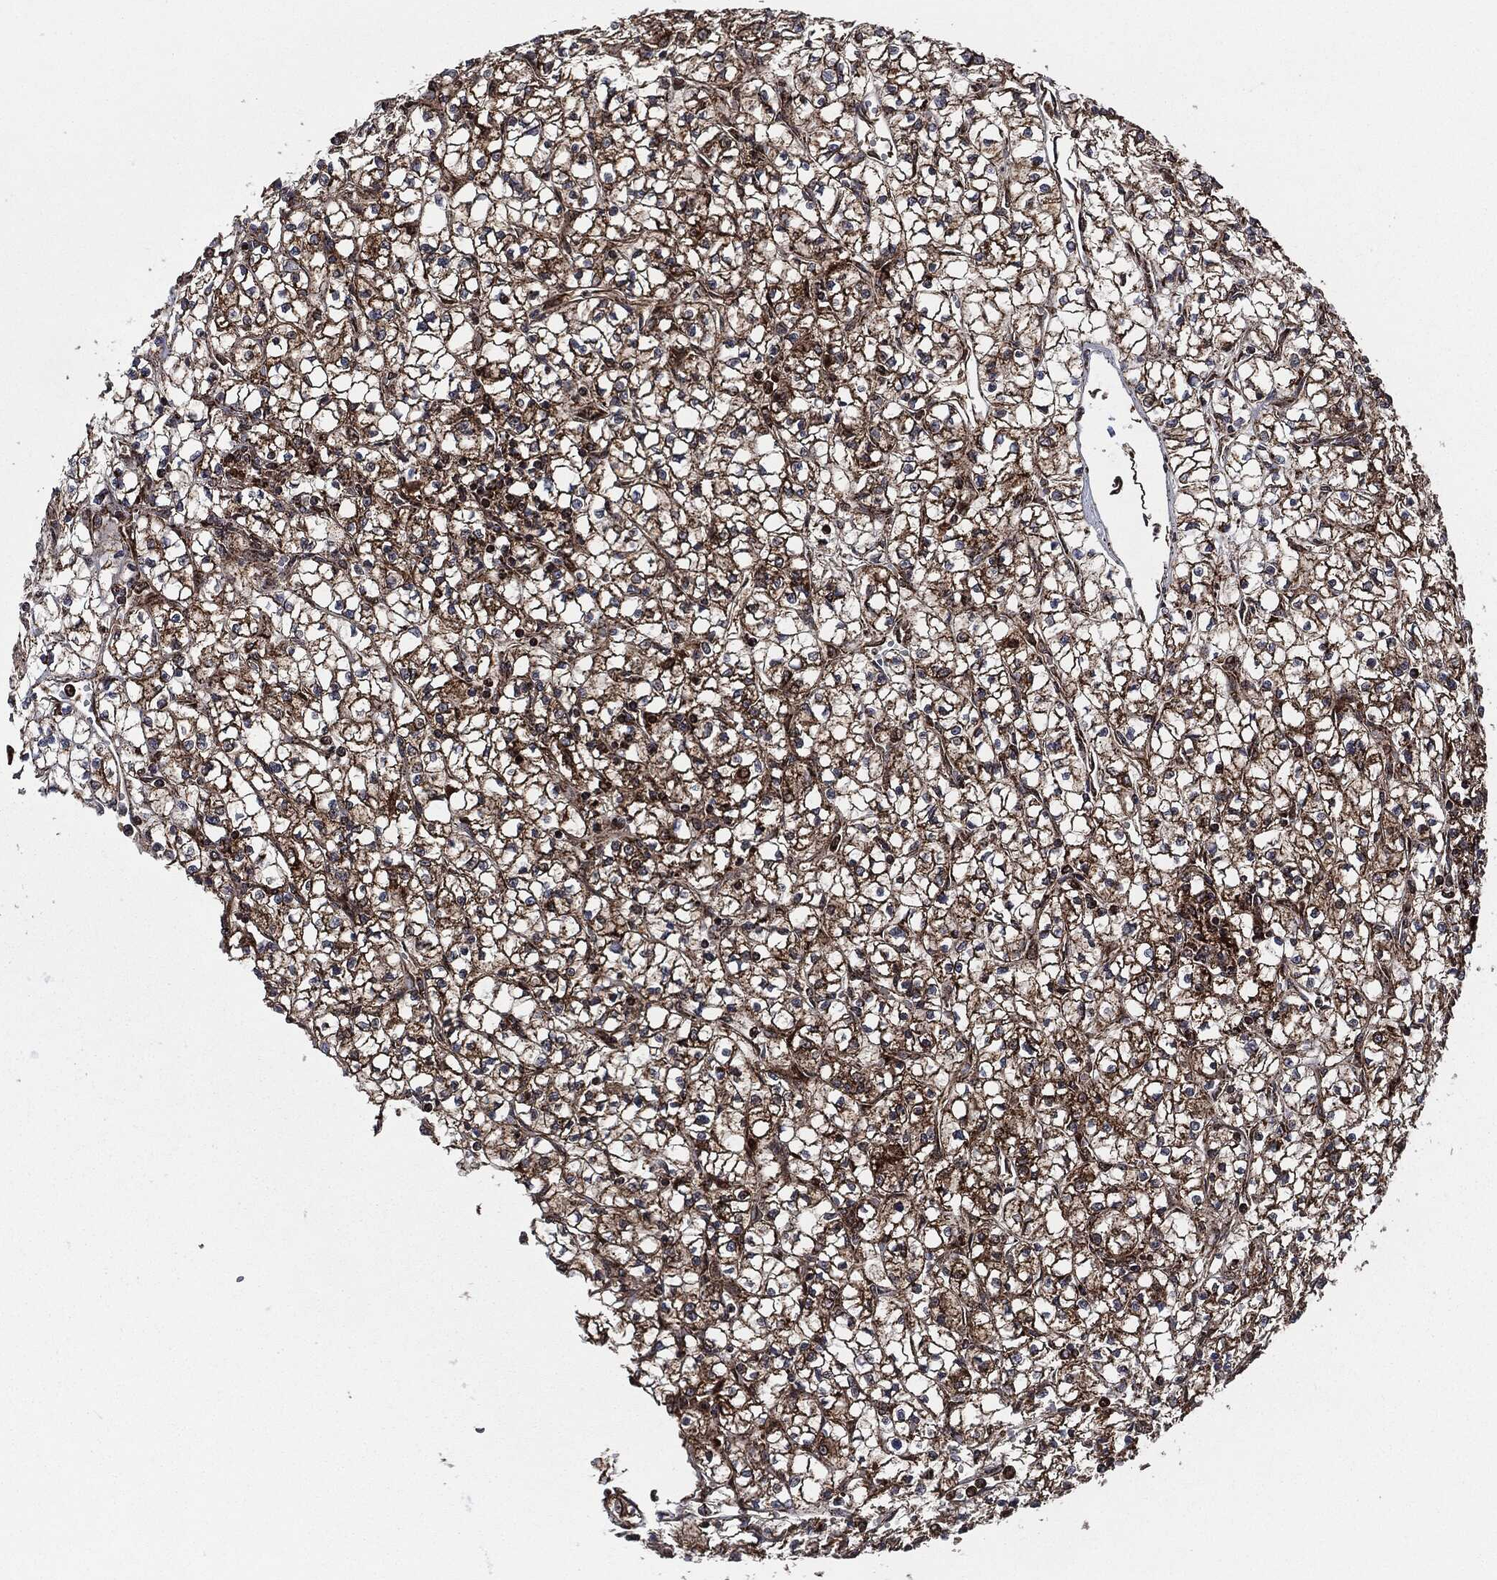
{"staining": {"intensity": "strong", "quantity": "25%-75%", "location": "cytoplasmic/membranous"}, "tissue": "renal cancer", "cell_type": "Tumor cells", "image_type": "cancer", "snomed": [{"axis": "morphology", "description": "Adenocarcinoma, NOS"}, {"axis": "topography", "description": "Kidney"}], "caption": "IHC image of neoplastic tissue: renal cancer (adenocarcinoma) stained using IHC exhibits high levels of strong protein expression localized specifically in the cytoplasmic/membranous of tumor cells, appearing as a cytoplasmic/membranous brown color.", "gene": "FH", "patient": {"sex": "female", "age": 64}}